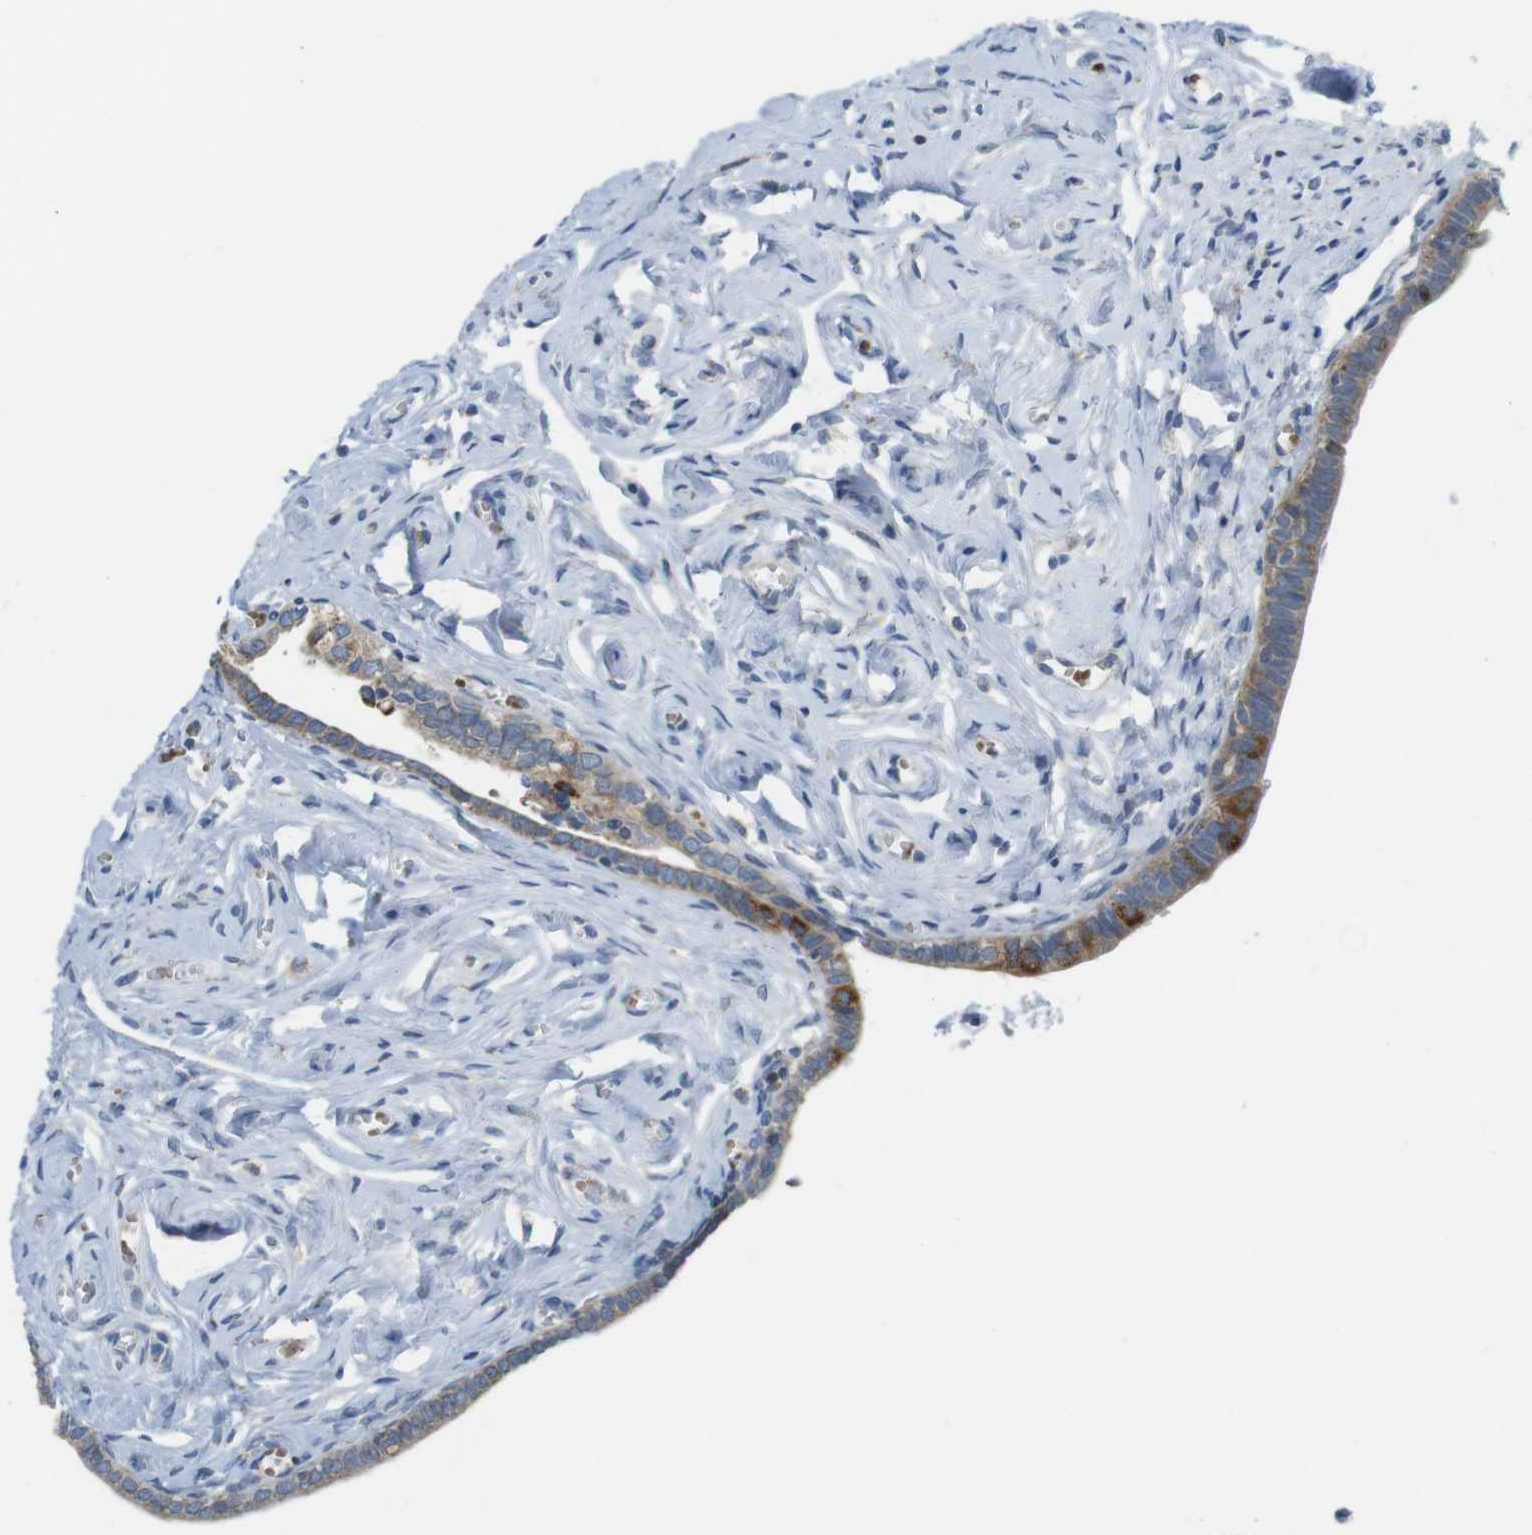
{"staining": {"intensity": "moderate", "quantity": ">75%", "location": "cytoplasmic/membranous"}, "tissue": "fallopian tube", "cell_type": "Glandular cells", "image_type": "normal", "snomed": [{"axis": "morphology", "description": "Normal tissue, NOS"}, {"axis": "topography", "description": "Fallopian tube"}], "caption": "This image shows normal fallopian tube stained with immunohistochemistry to label a protein in brown. The cytoplasmic/membranous of glandular cells show moderate positivity for the protein. Nuclei are counter-stained blue.", "gene": "MARCHF1", "patient": {"sex": "female", "age": 71}}